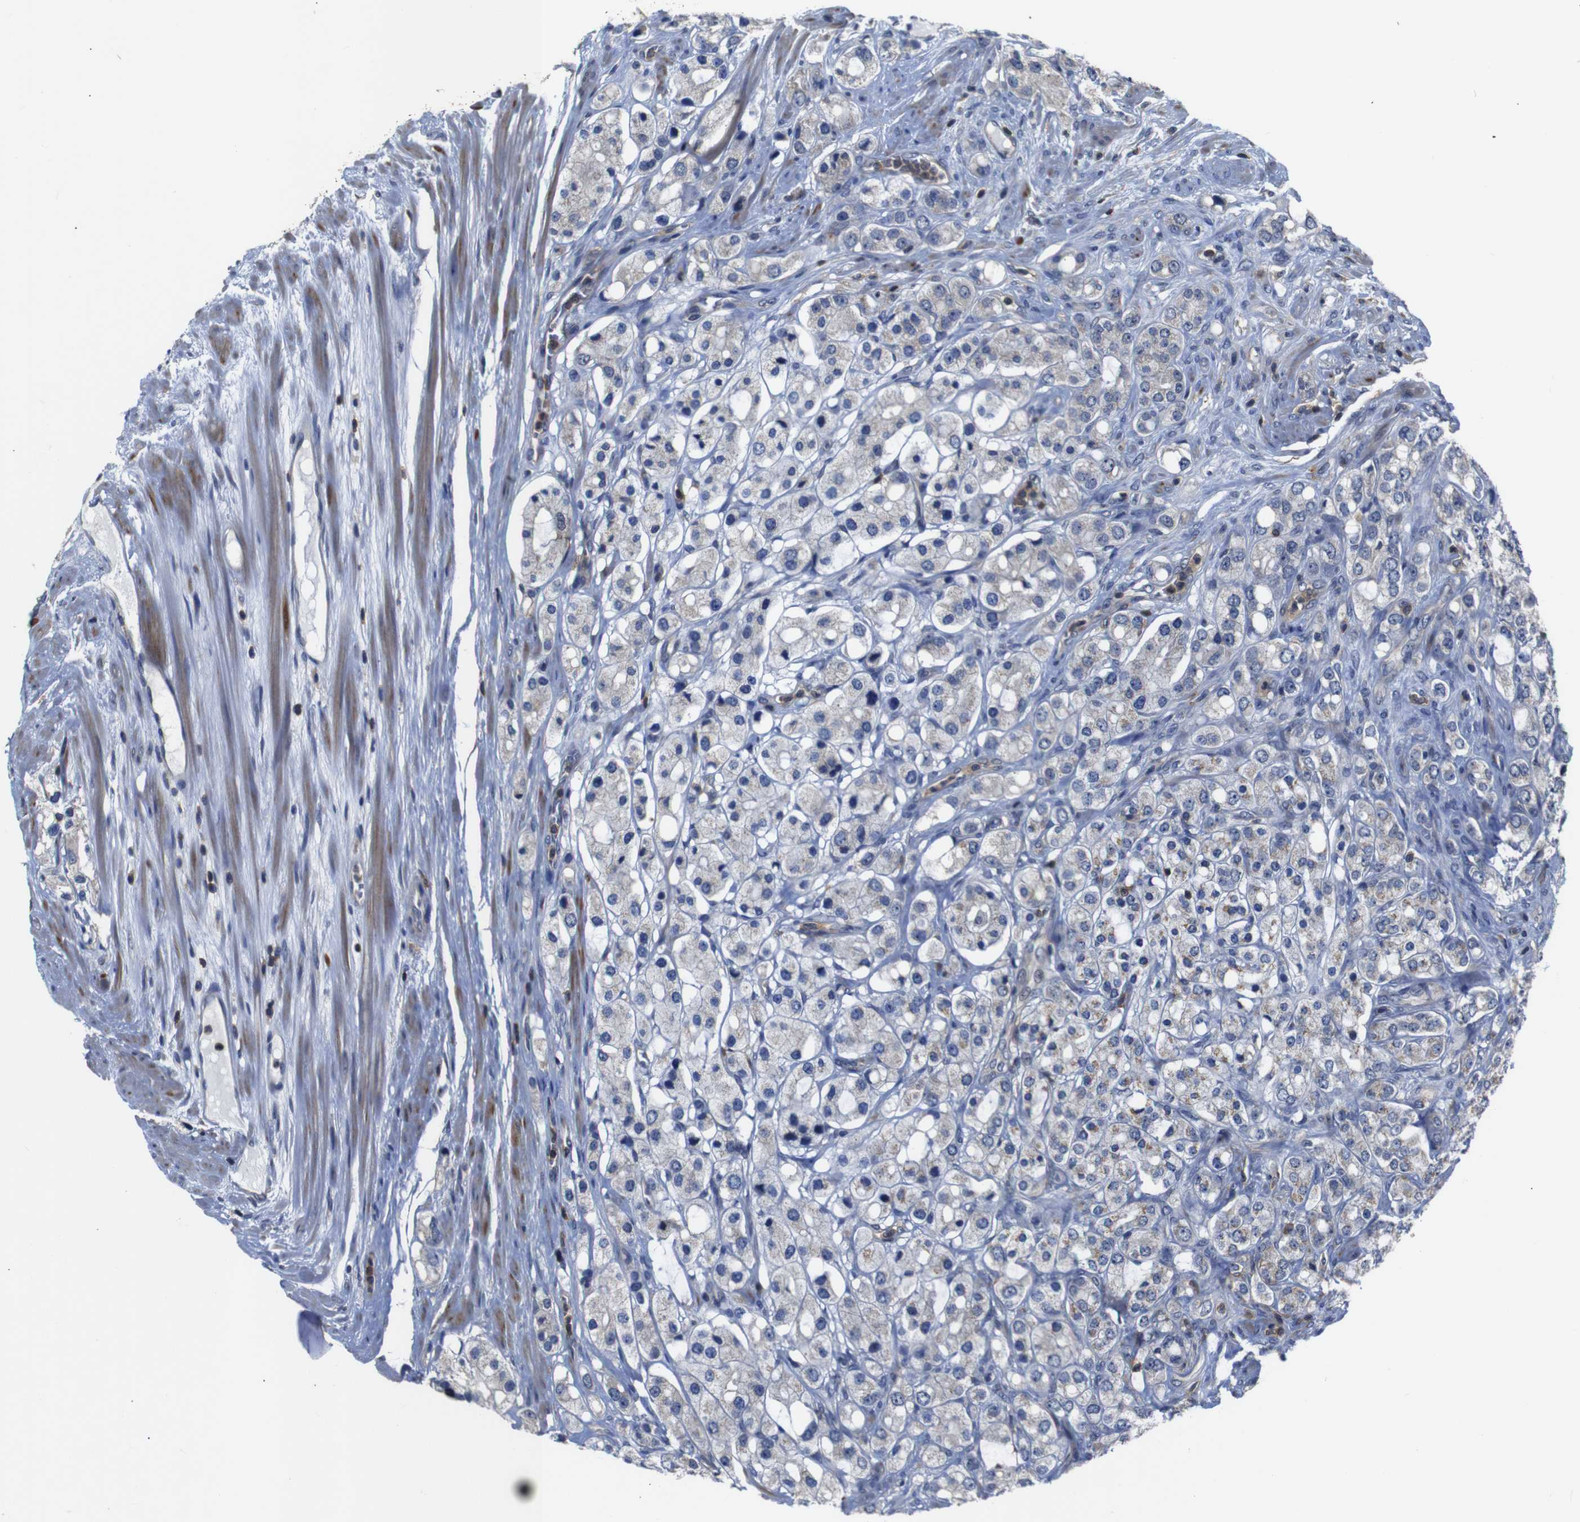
{"staining": {"intensity": "weak", "quantity": "<25%", "location": "cytoplasmic/membranous"}, "tissue": "prostate cancer", "cell_type": "Tumor cells", "image_type": "cancer", "snomed": [{"axis": "morphology", "description": "Adenocarcinoma, High grade"}, {"axis": "topography", "description": "Prostate"}], "caption": "A histopathology image of human high-grade adenocarcinoma (prostate) is negative for staining in tumor cells.", "gene": "BRWD3", "patient": {"sex": "male", "age": 65}}